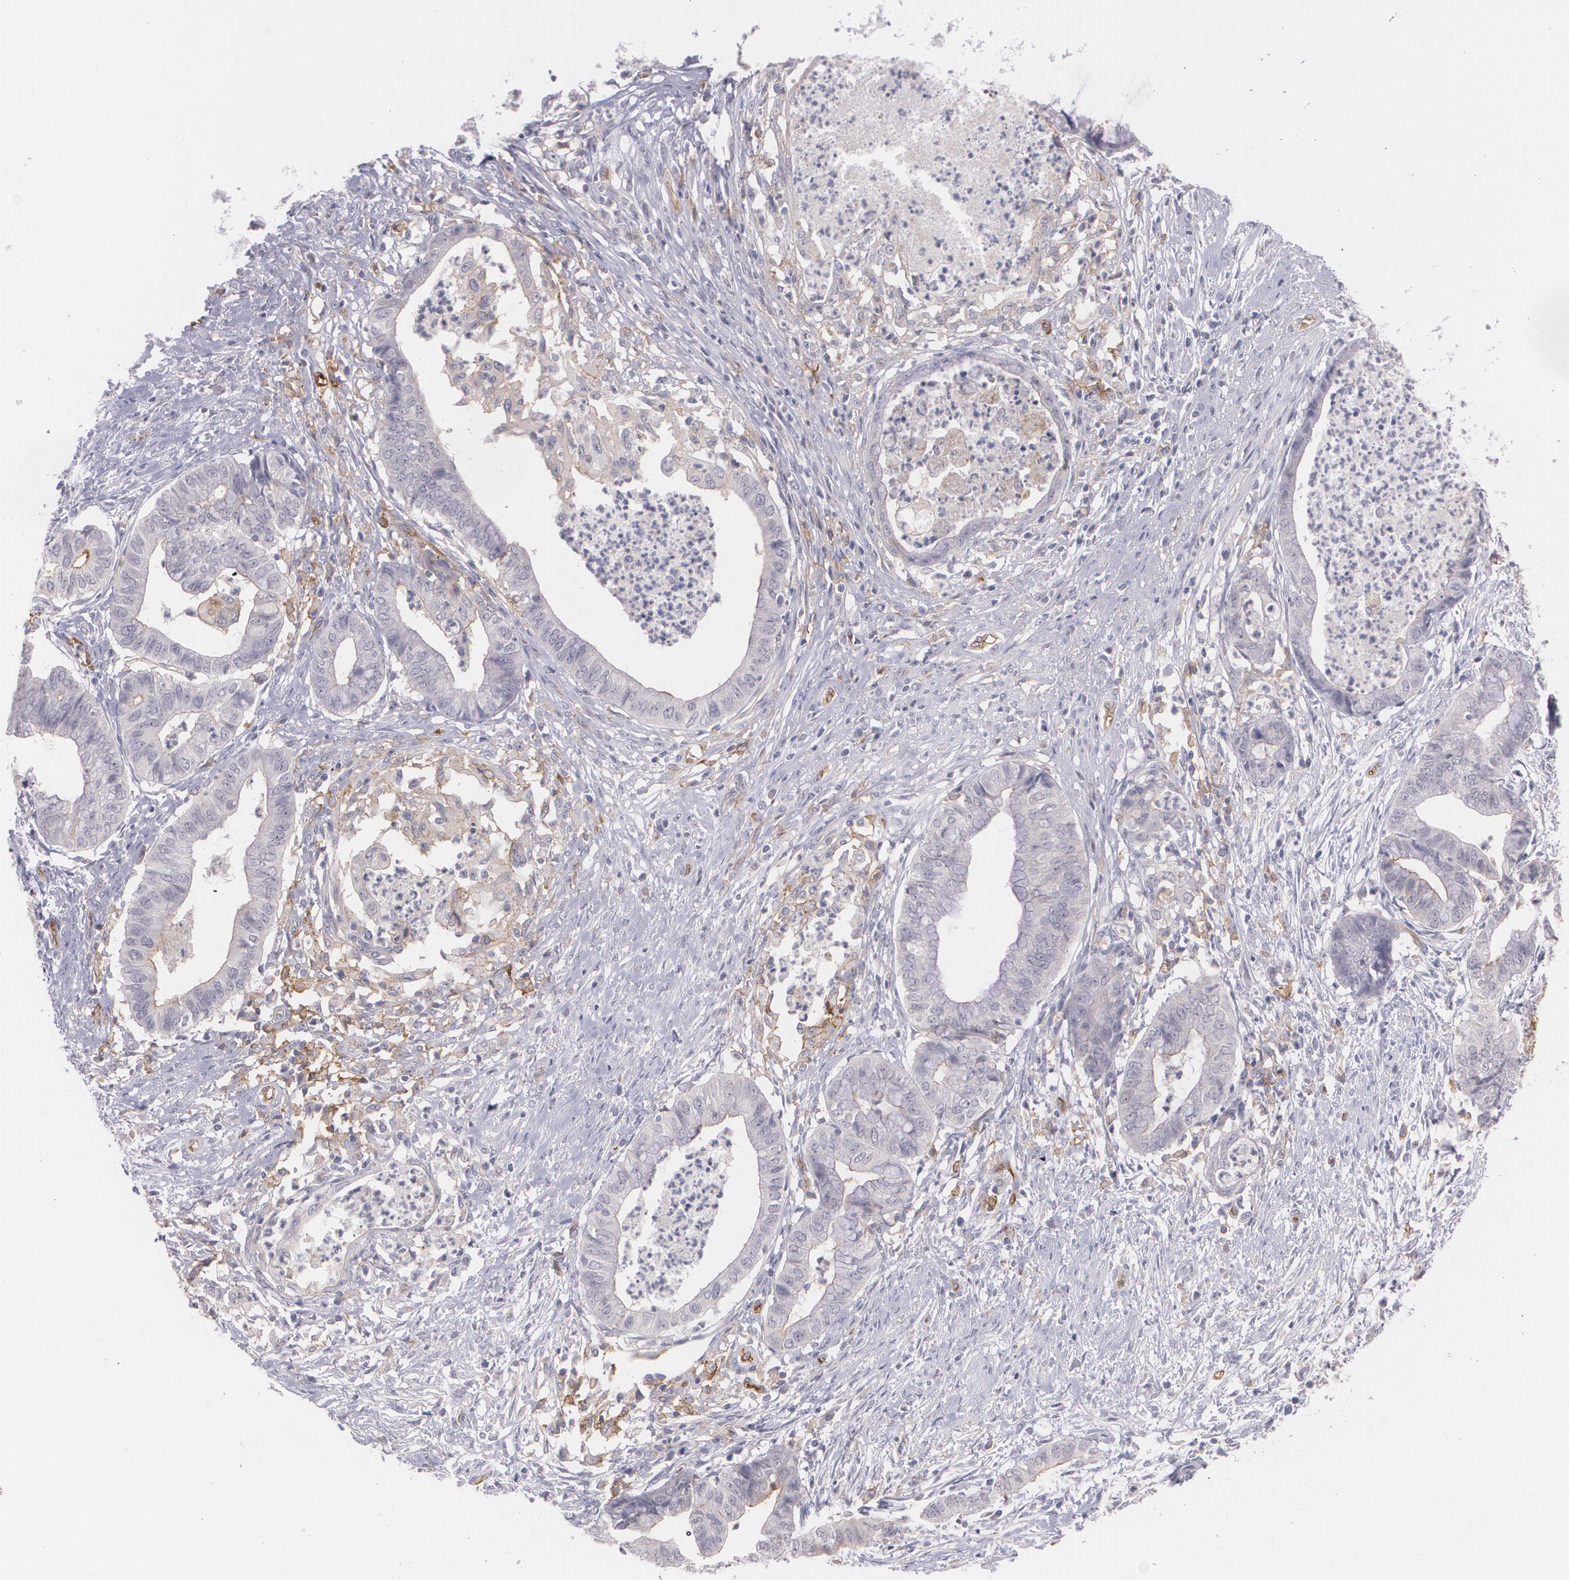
{"staining": {"intensity": "negative", "quantity": "none", "location": "none"}, "tissue": "endometrial cancer", "cell_type": "Tumor cells", "image_type": "cancer", "snomed": [{"axis": "morphology", "description": "Necrosis, NOS"}, {"axis": "morphology", "description": "Adenocarcinoma, NOS"}, {"axis": "topography", "description": "Endometrium"}], "caption": "Adenocarcinoma (endometrial) stained for a protein using immunohistochemistry (IHC) exhibits no expression tumor cells.", "gene": "ACE", "patient": {"sex": "female", "age": 79}}